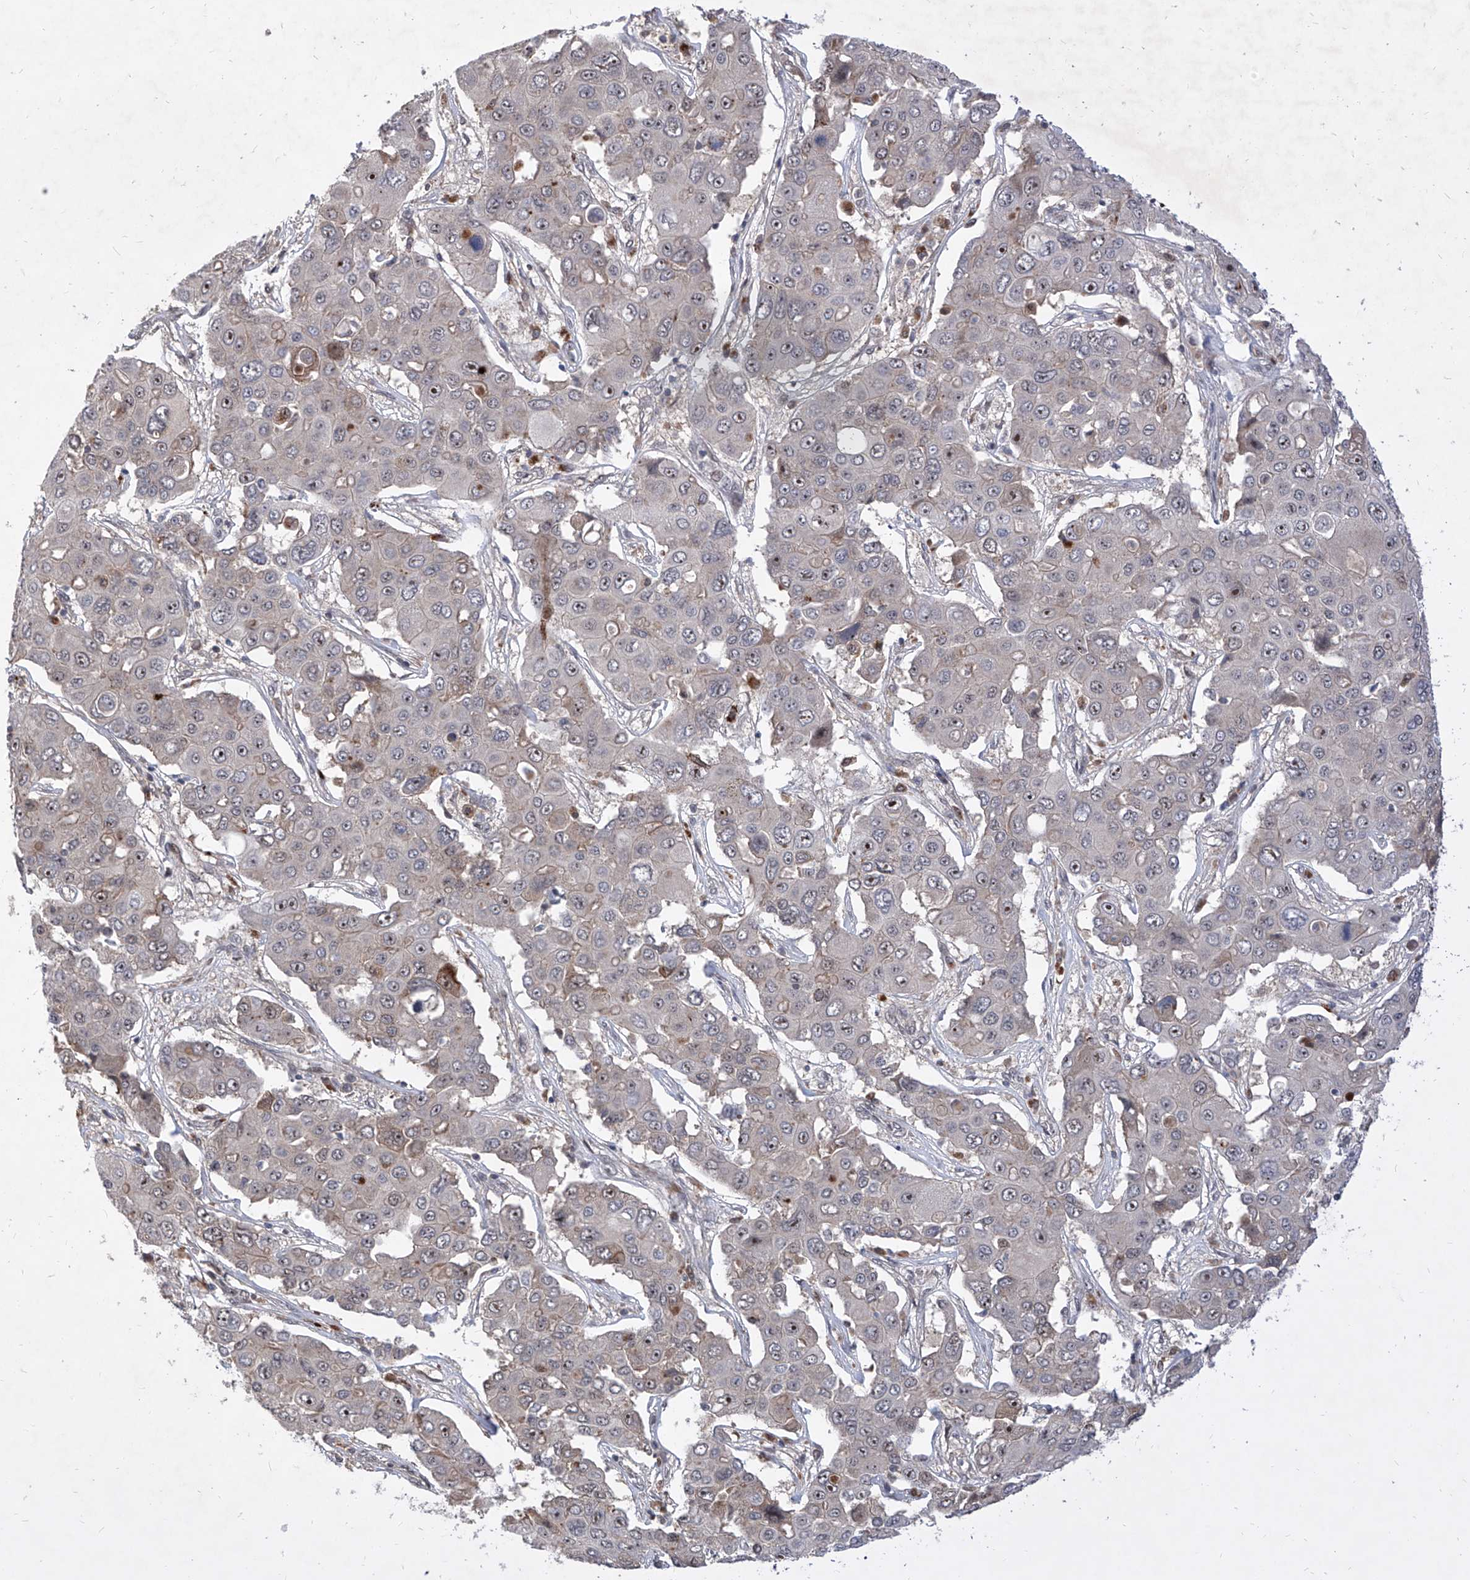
{"staining": {"intensity": "moderate", "quantity": "<25%", "location": "nuclear"}, "tissue": "liver cancer", "cell_type": "Tumor cells", "image_type": "cancer", "snomed": [{"axis": "morphology", "description": "Cholangiocarcinoma"}, {"axis": "topography", "description": "Liver"}], "caption": "Moderate nuclear expression is seen in approximately <25% of tumor cells in cholangiocarcinoma (liver).", "gene": "LGR4", "patient": {"sex": "male", "age": 67}}